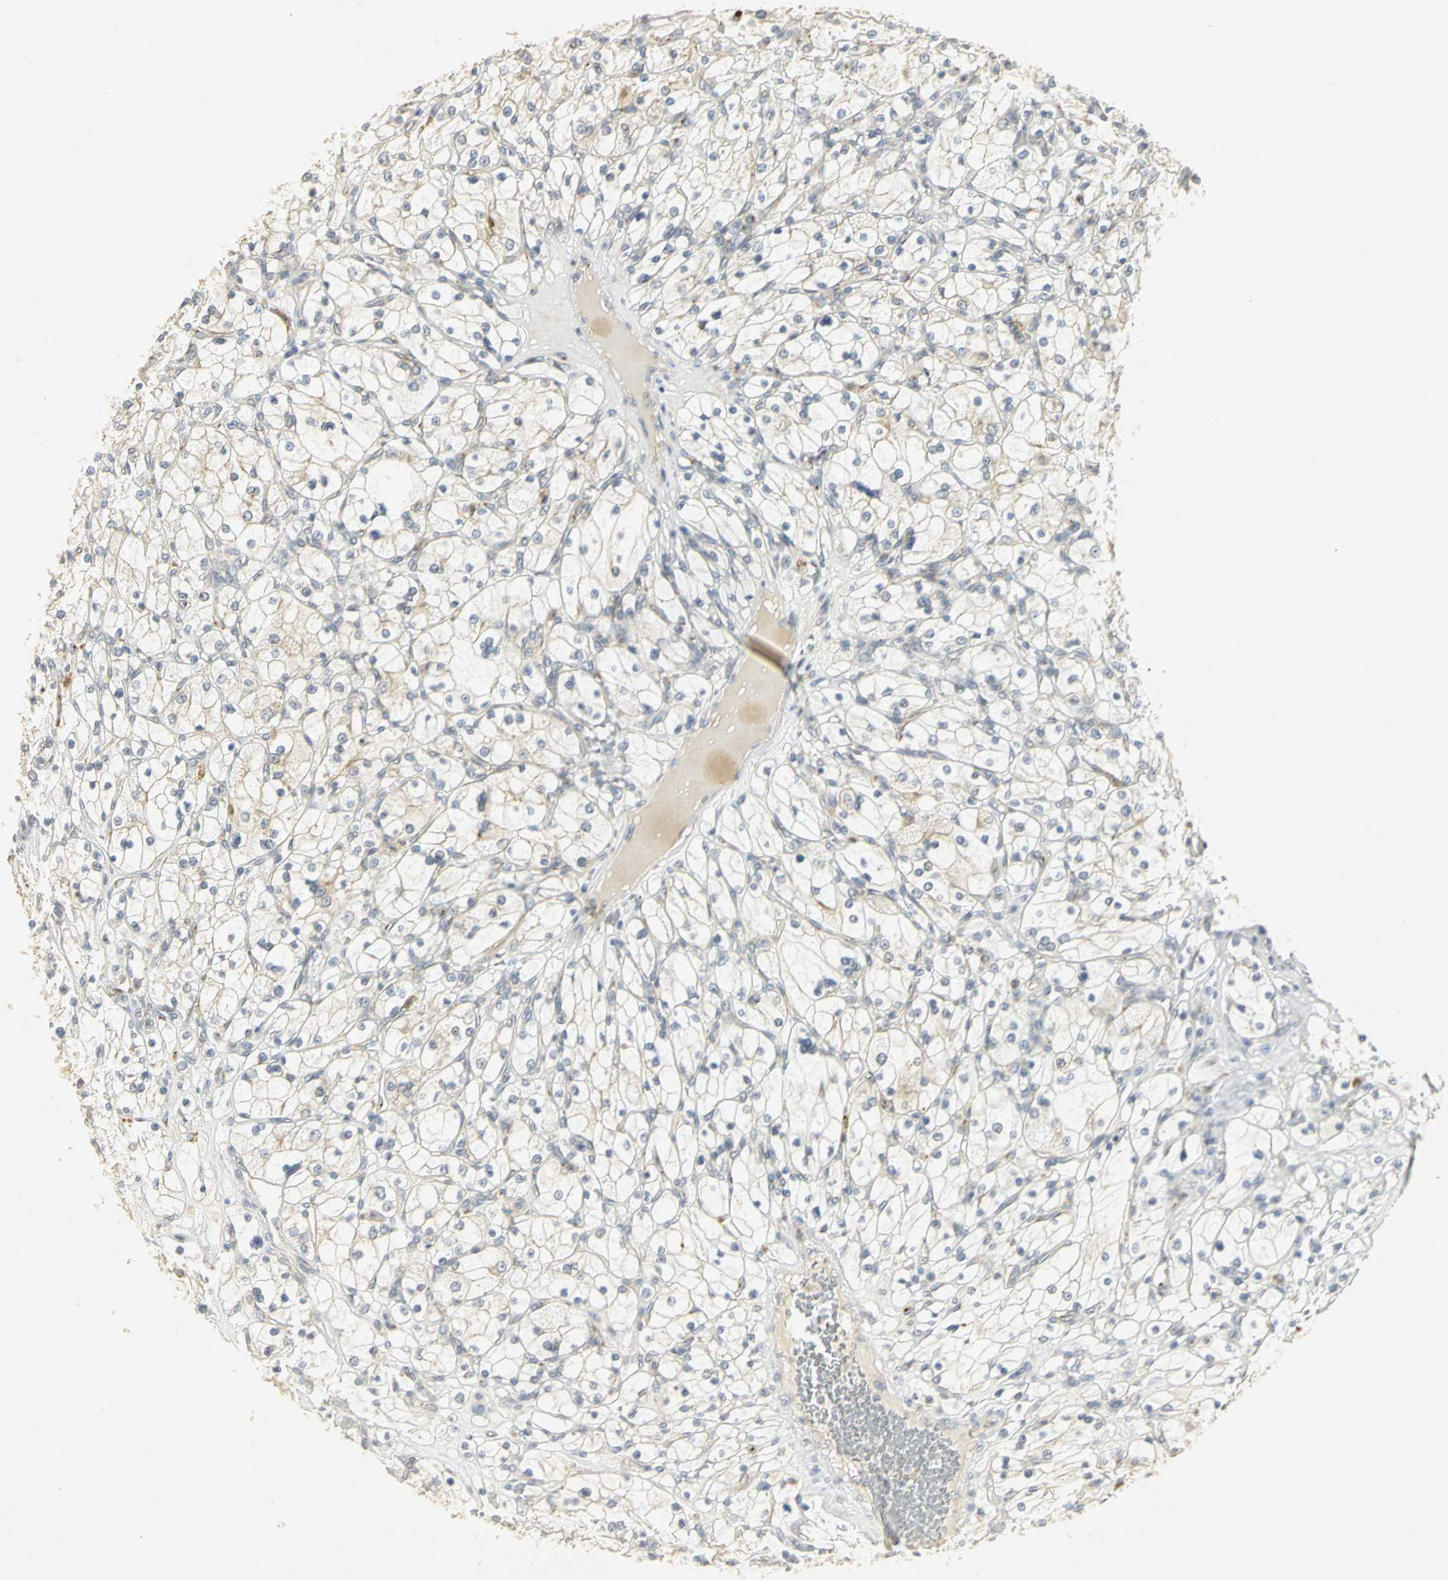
{"staining": {"intensity": "weak", "quantity": "<25%", "location": "cytoplasmic/membranous"}, "tissue": "renal cancer", "cell_type": "Tumor cells", "image_type": "cancer", "snomed": [{"axis": "morphology", "description": "Adenocarcinoma, NOS"}, {"axis": "topography", "description": "Kidney"}], "caption": "High magnification brightfield microscopy of renal cancer (adenocarcinoma) stained with DAB (brown) and counterstained with hematoxylin (blue): tumor cells show no significant staining. (DAB (3,3'-diaminobenzidine) immunohistochemistry visualized using brightfield microscopy, high magnification).", "gene": "TM9SF2", "patient": {"sex": "female", "age": 83}}